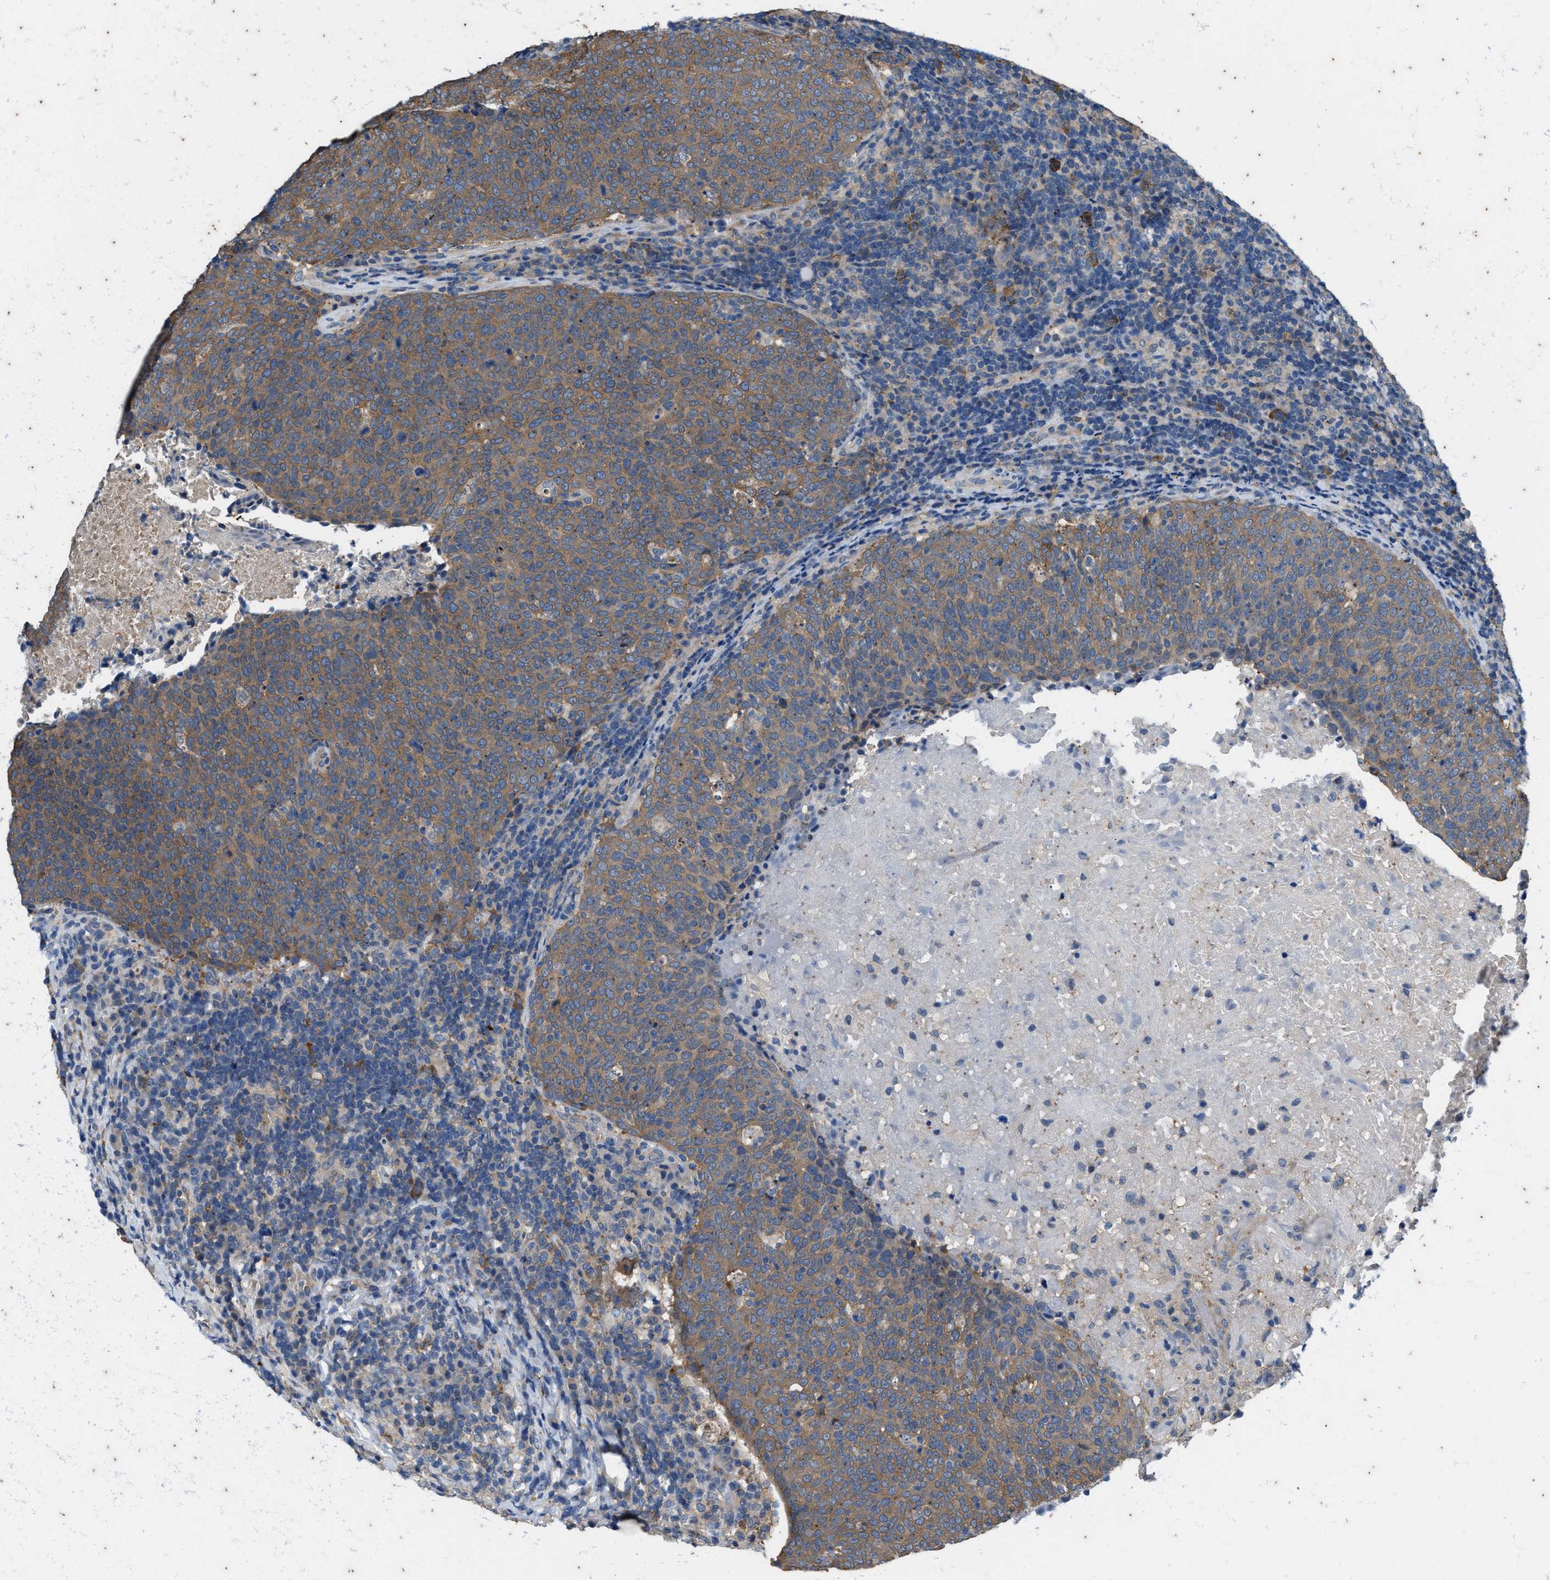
{"staining": {"intensity": "moderate", "quantity": ">75%", "location": "cytoplasmic/membranous"}, "tissue": "head and neck cancer", "cell_type": "Tumor cells", "image_type": "cancer", "snomed": [{"axis": "morphology", "description": "Squamous cell carcinoma, NOS"}, {"axis": "morphology", "description": "Squamous cell carcinoma, metastatic, NOS"}, {"axis": "topography", "description": "Lymph node"}, {"axis": "topography", "description": "Head-Neck"}], "caption": "Approximately >75% of tumor cells in head and neck cancer (metastatic squamous cell carcinoma) display moderate cytoplasmic/membranous protein staining as visualized by brown immunohistochemical staining.", "gene": "COX19", "patient": {"sex": "male", "age": 62}}